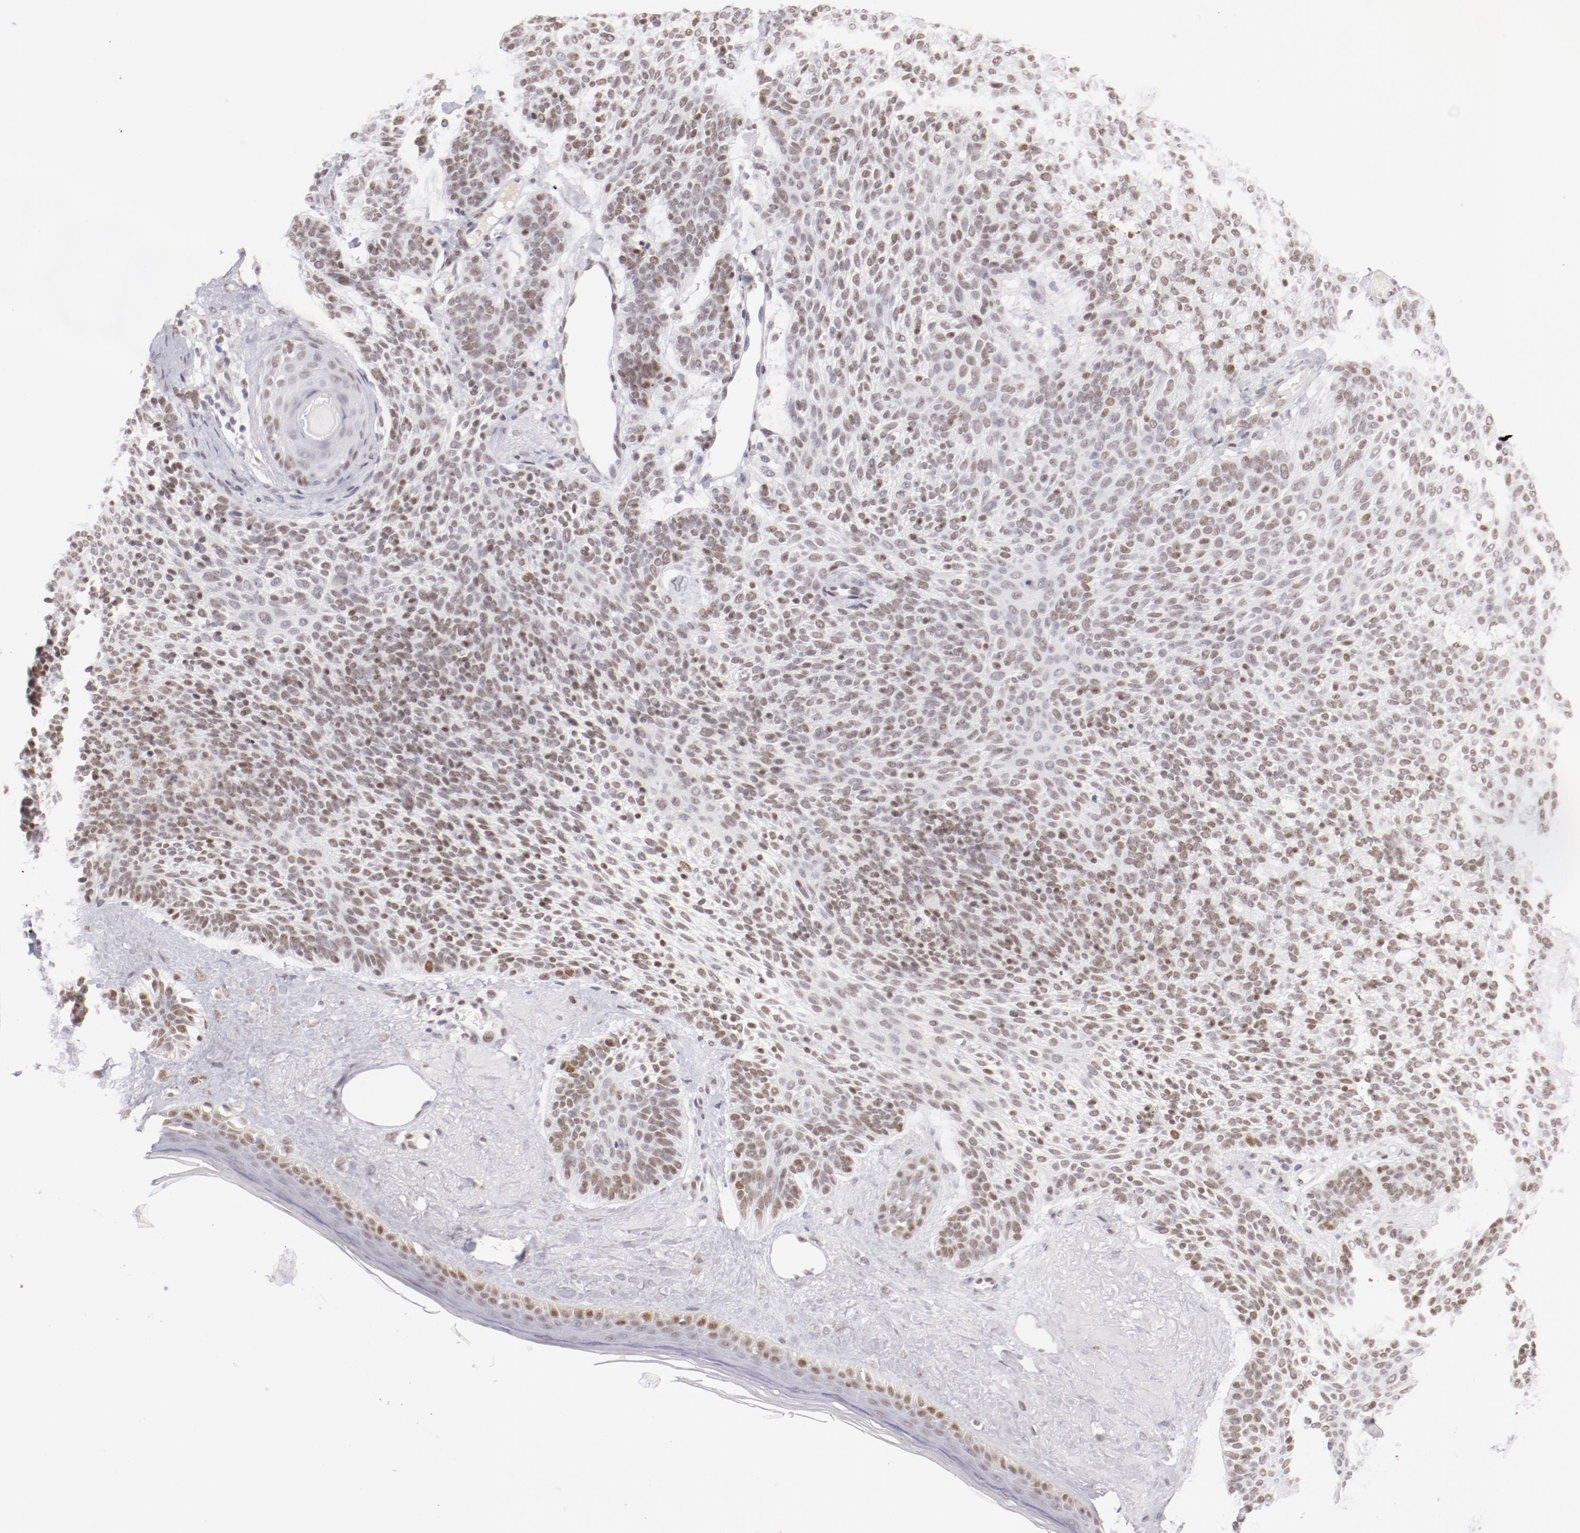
{"staining": {"intensity": "weak", "quantity": ">75%", "location": "nuclear"}, "tissue": "skin cancer", "cell_type": "Tumor cells", "image_type": "cancer", "snomed": [{"axis": "morphology", "description": "Normal tissue, NOS"}, {"axis": "morphology", "description": "Basal cell carcinoma"}, {"axis": "topography", "description": "Skin"}], "caption": "The histopathology image reveals immunohistochemical staining of skin basal cell carcinoma. There is weak nuclear staining is seen in approximately >75% of tumor cells.", "gene": "TFAP4", "patient": {"sex": "female", "age": 70}}